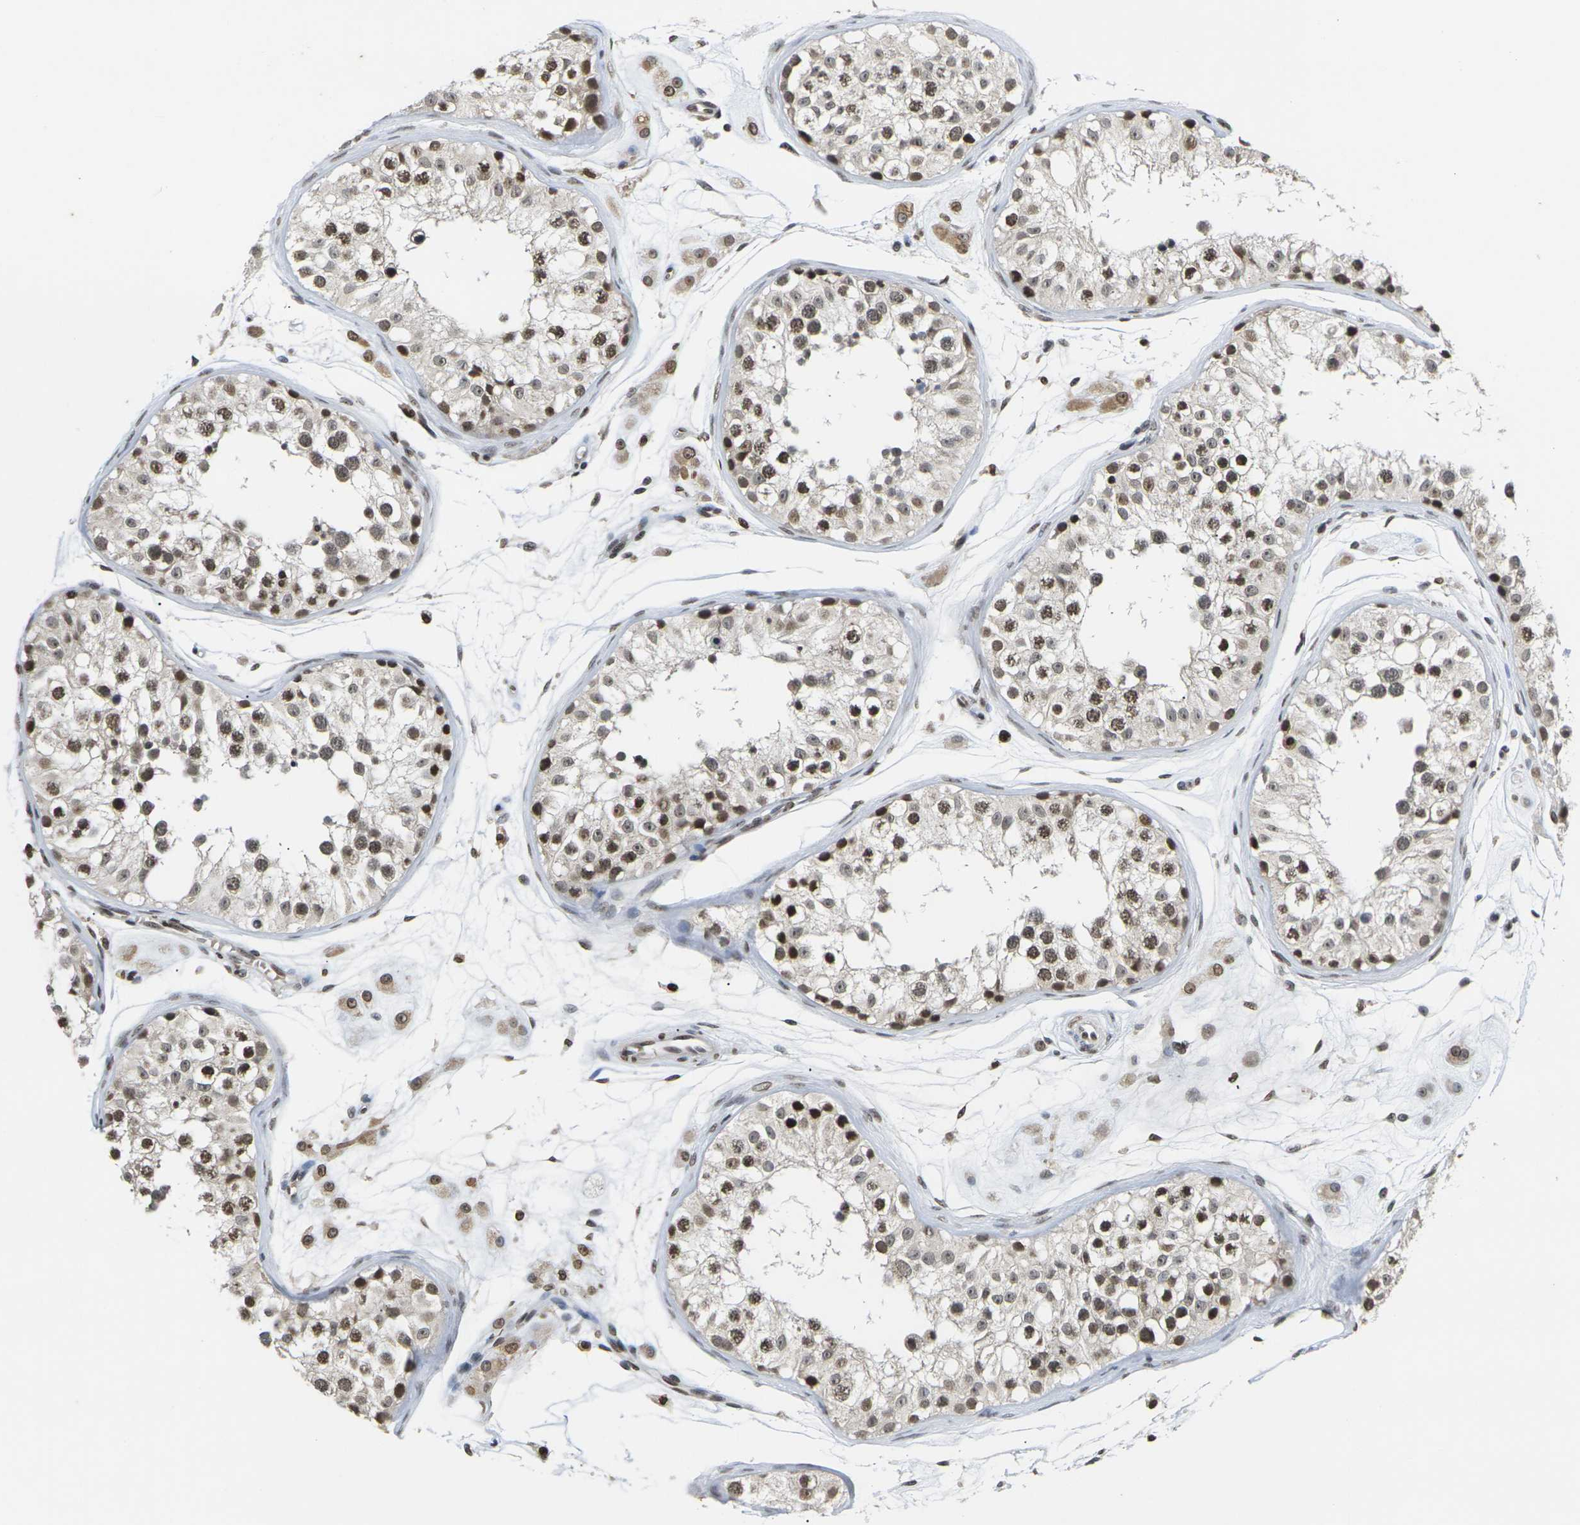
{"staining": {"intensity": "strong", "quantity": ">75%", "location": "nuclear"}, "tissue": "testis", "cell_type": "Cells in seminiferous ducts", "image_type": "normal", "snomed": [{"axis": "morphology", "description": "Normal tissue, NOS"}, {"axis": "morphology", "description": "Adenocarcinoma, metastatic, NOS"}, {"axis": "topography", "description": "Testis"}], "caption": "Immunohistochemistry micrograph of normal testis: testis stained using immunohistochemistry displays high levels of strong protein expression localized specifically in the nuclear of cells in seminiferous ducts, appearing as a nuclear brown color.", "gene": "ETV5", "patient": {"sex": "male", "age": 26}}